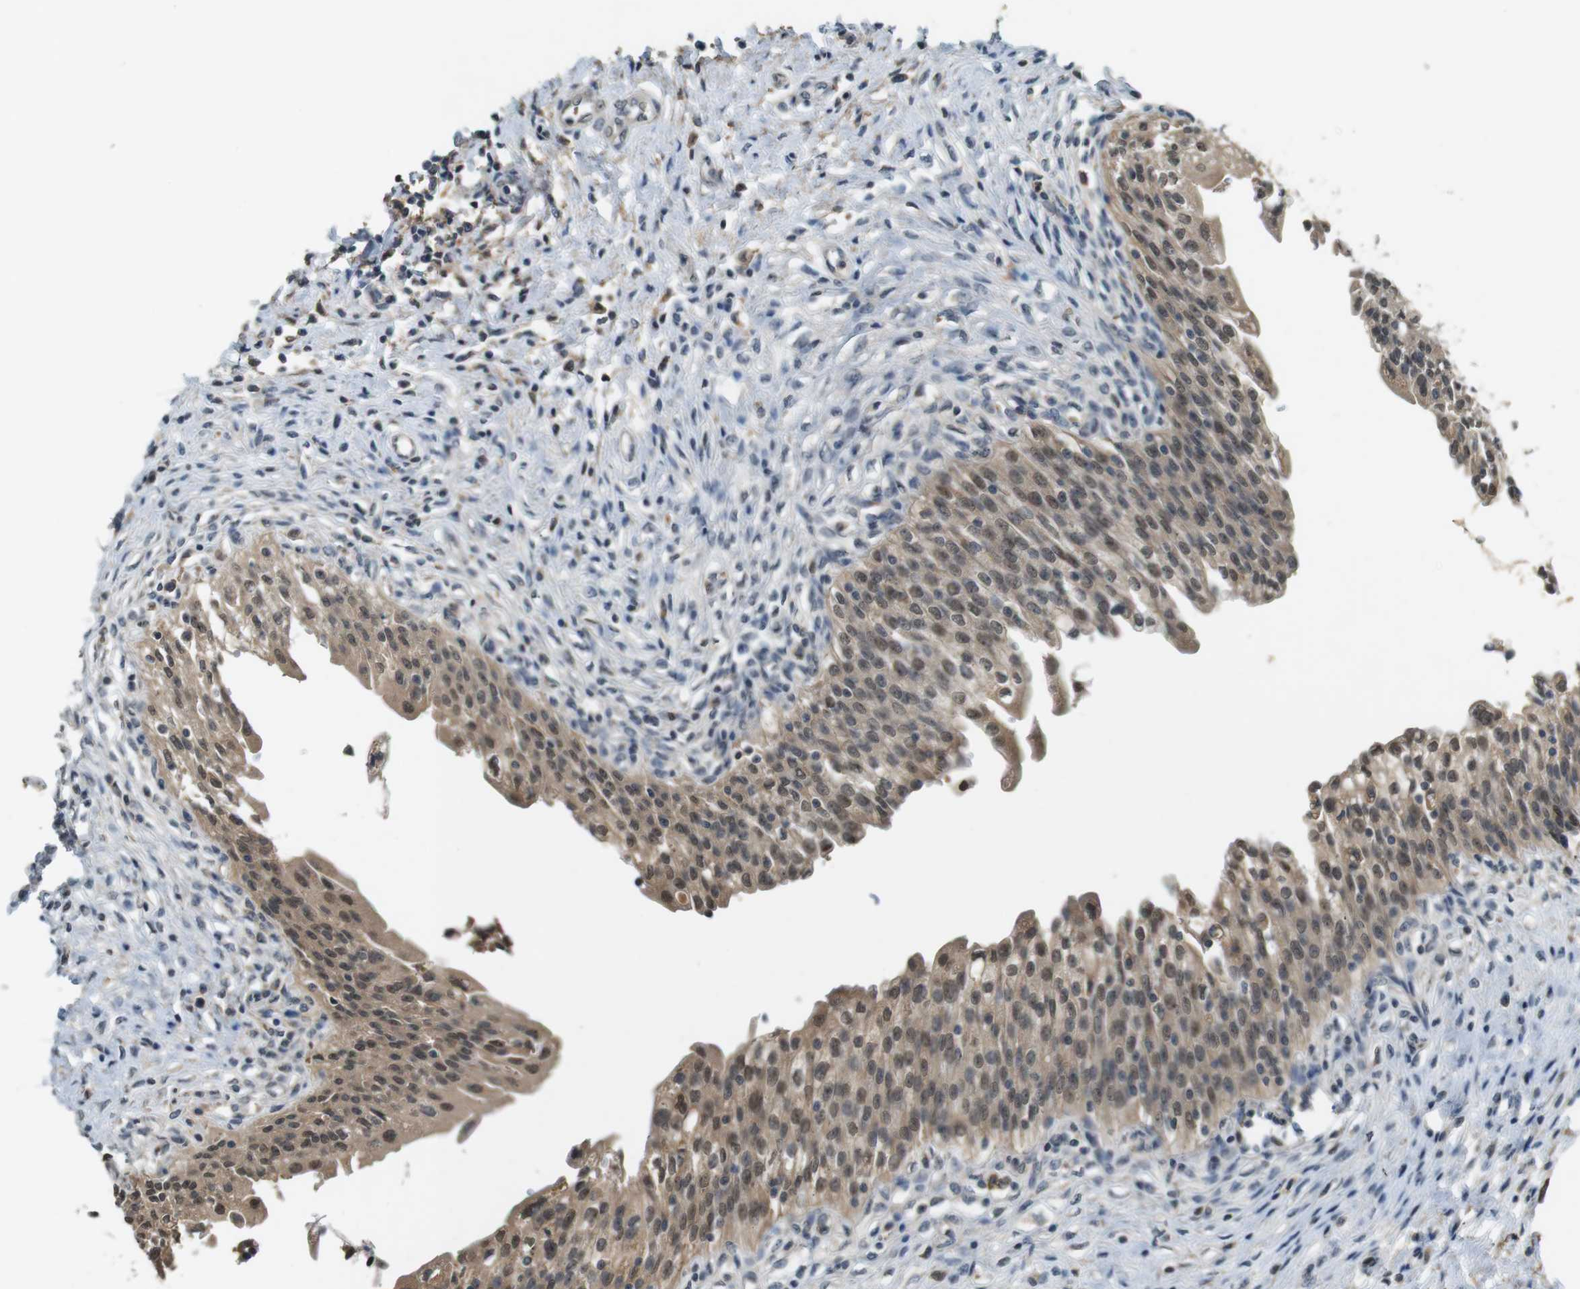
{"staining": {"intensity": "moderate", "quantity": ">75%", "location": "cytoplasmic/membranous,nuclear"}, "tissue": "urinary bladder", "cell_type": "Urothelial cells", "image_type": "normal", "snomed": [{"axis": "morphology", "description": "Normal tissue, NOS"}, {"axis": "morphology", "description": "Inflammation, NOS"}, {"axis": "topography", "description": "Urinary bladder"}], "caption": "Moderate cytoplasmic/membranous,nuclear positivity for a protein is identified in about >75% of urothelial cells of benign urinary bladder using immunohistochemistry.", "gene": "CDK14", "patient": {"sex": "female", "age": 80}}